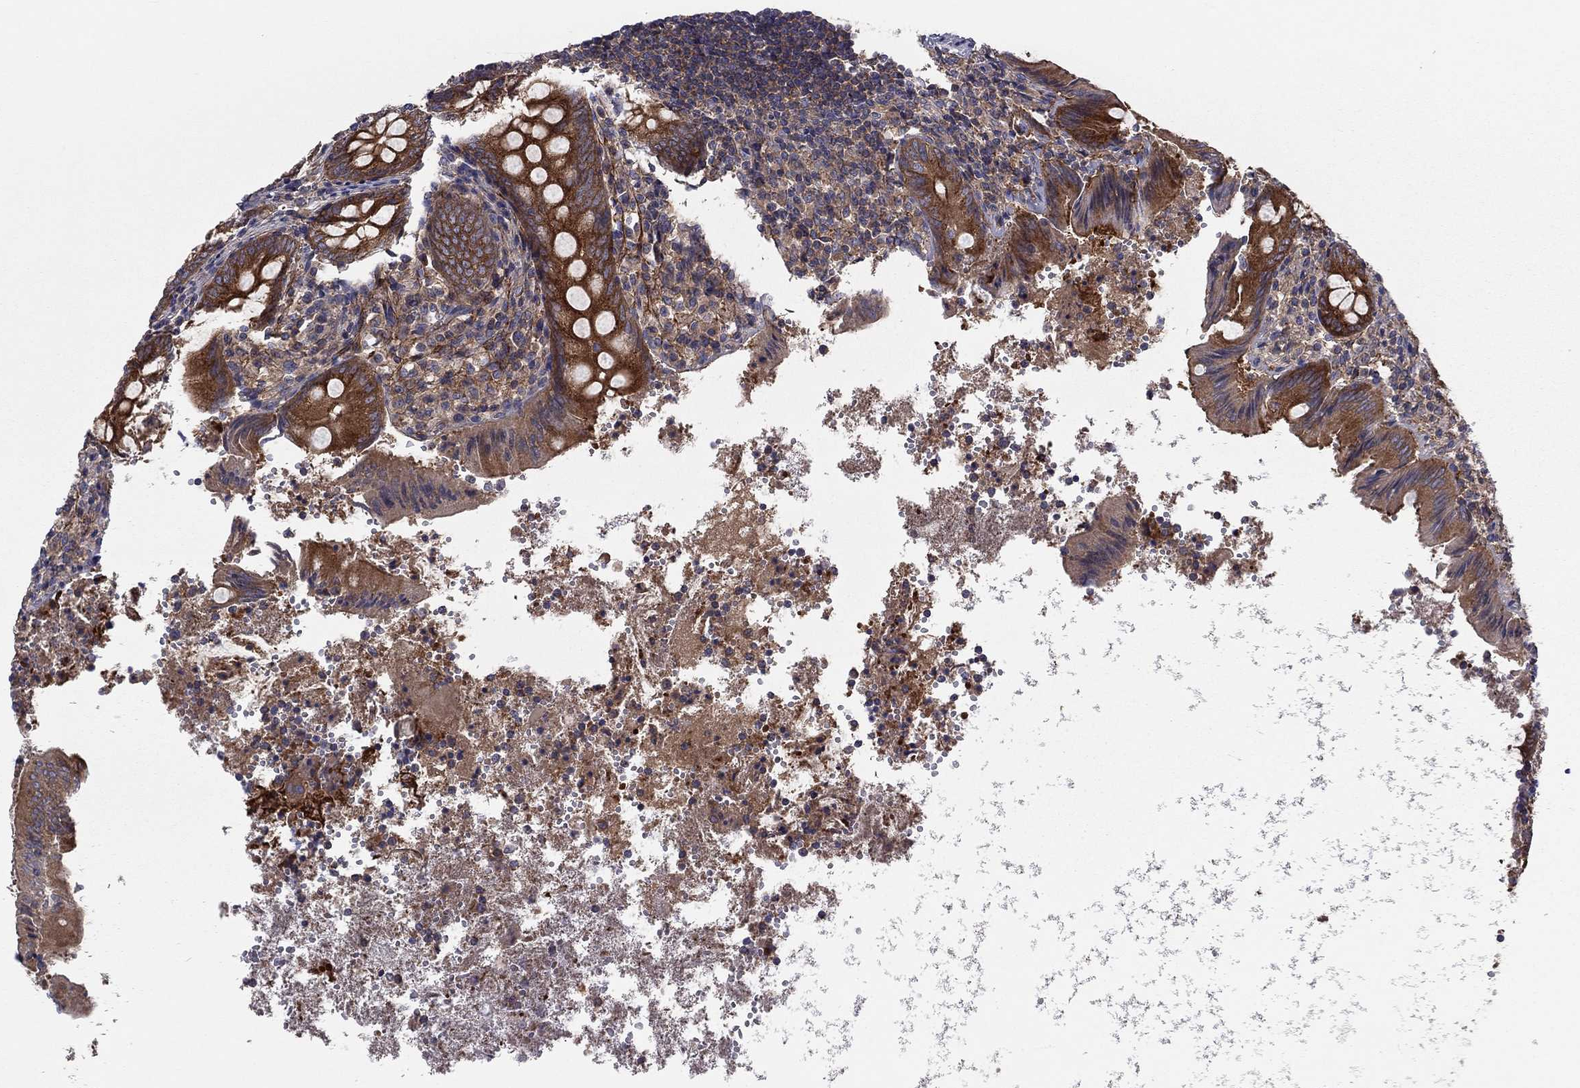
{"staining": {"intensity": "strong", "quantity": ">75%", "location": "cytoplasmic/membranous"}, "tissue": "appendix", "cell_type": "Glandular cells", "image_type": "normal", "snomed": [{"axis": "morphology", "description": "Normal tissue, NOS"}, {"axis": "topography", "description": "Appendix"}], "caption": "A brown stain highlights strong cytoplasmic/membranous staining of a protein in glandular cells of unremarkable human appendix. Ihc stains the protein in brown and the nuclei are stained blue.", "gene": "RNF123", "patient": {"sex": "female", "age": 23}}